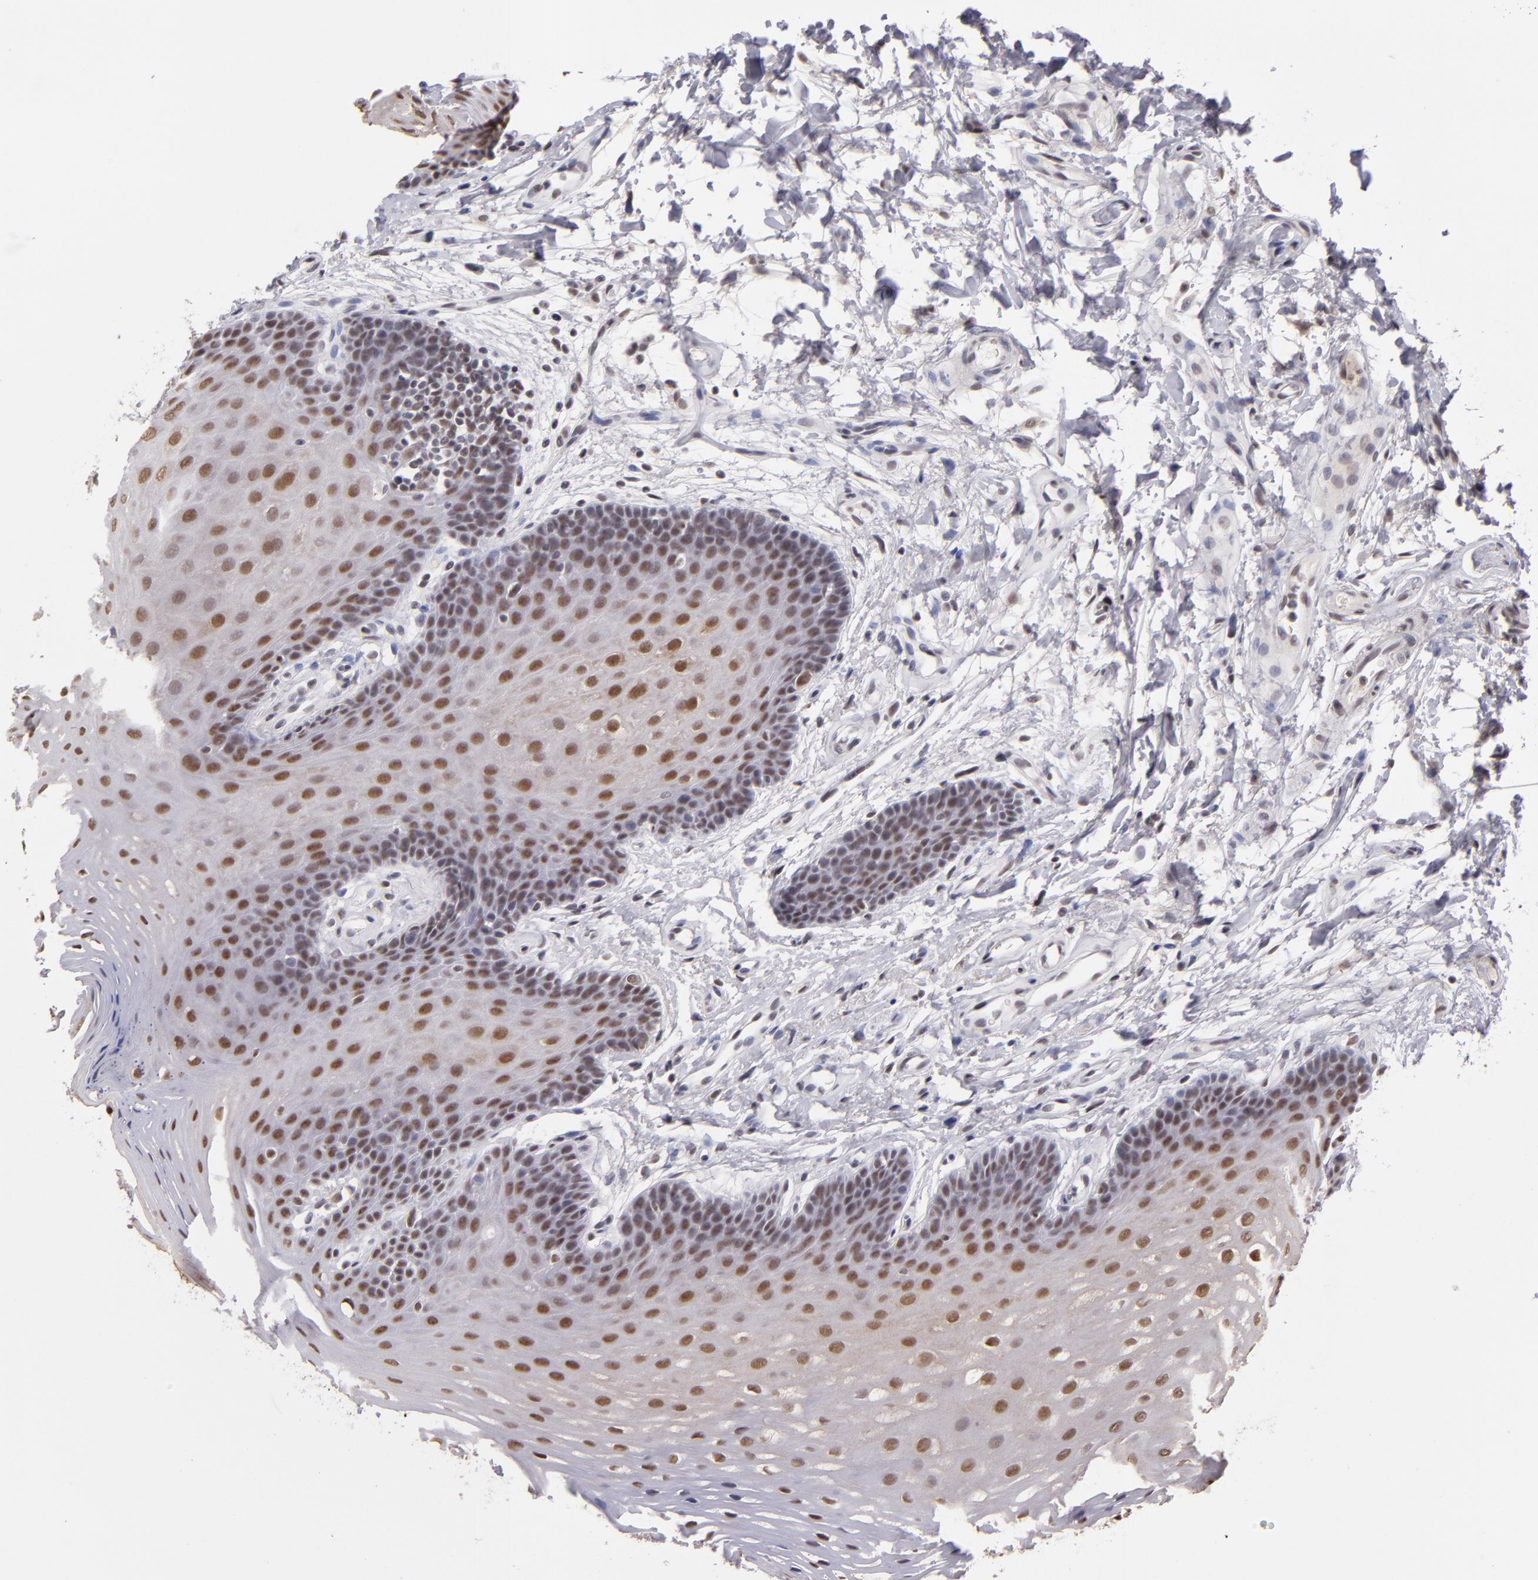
{"staining": {"intensity": "moderate", "quantity": ">75%", "location": "nuclear"}, "tissue": "oral mucosa", "cell_type": "Squamous epithelial cells", "image_type": "normal", "snomed": [{"axis": "morphology", "description": "Normal tissue, NOS"}, {"axis": "topography", "description": "Oral tissue"}], "caption": "Human oral mucosa stained for a protein (brown) shows moderate nuclear positive positivity in about >75% of squamous epithelial cells.", "gene": "INTS6", "patient": {"sex": "male", "age": 62}}